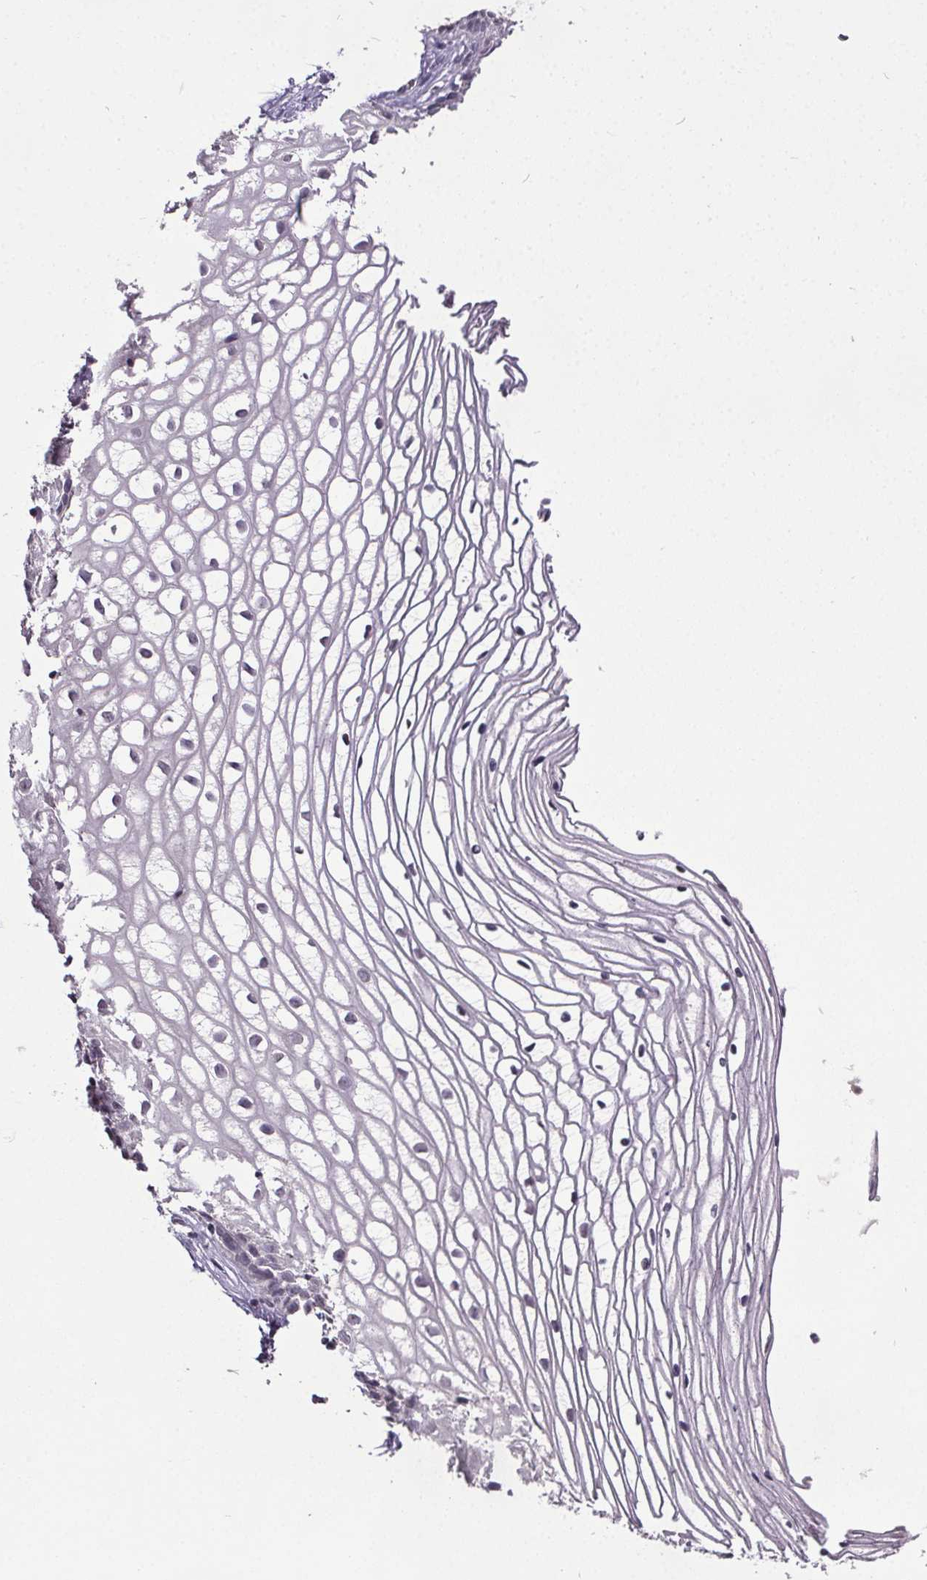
{"staining": {"intensity": "negative", "quantity": "none", "location": "none"}, "tissue": "cervix", "cell_type": "Glandular cells", "image_type": "normal", "snomed": [{"axis": "morphology", "description": "Normal tissue, NOS"}, {"axis": "topography", "description": "Cervix"}], "caption": "There is no significant staining in glandular cells of cervix. (Brightfield microscopy of DAB (3,3'-diaminobenzidine) immunohistochemistry (IHC) at high magnification).", "gene": "NKX6", "patient": {"sex": "female", "age": 40}}